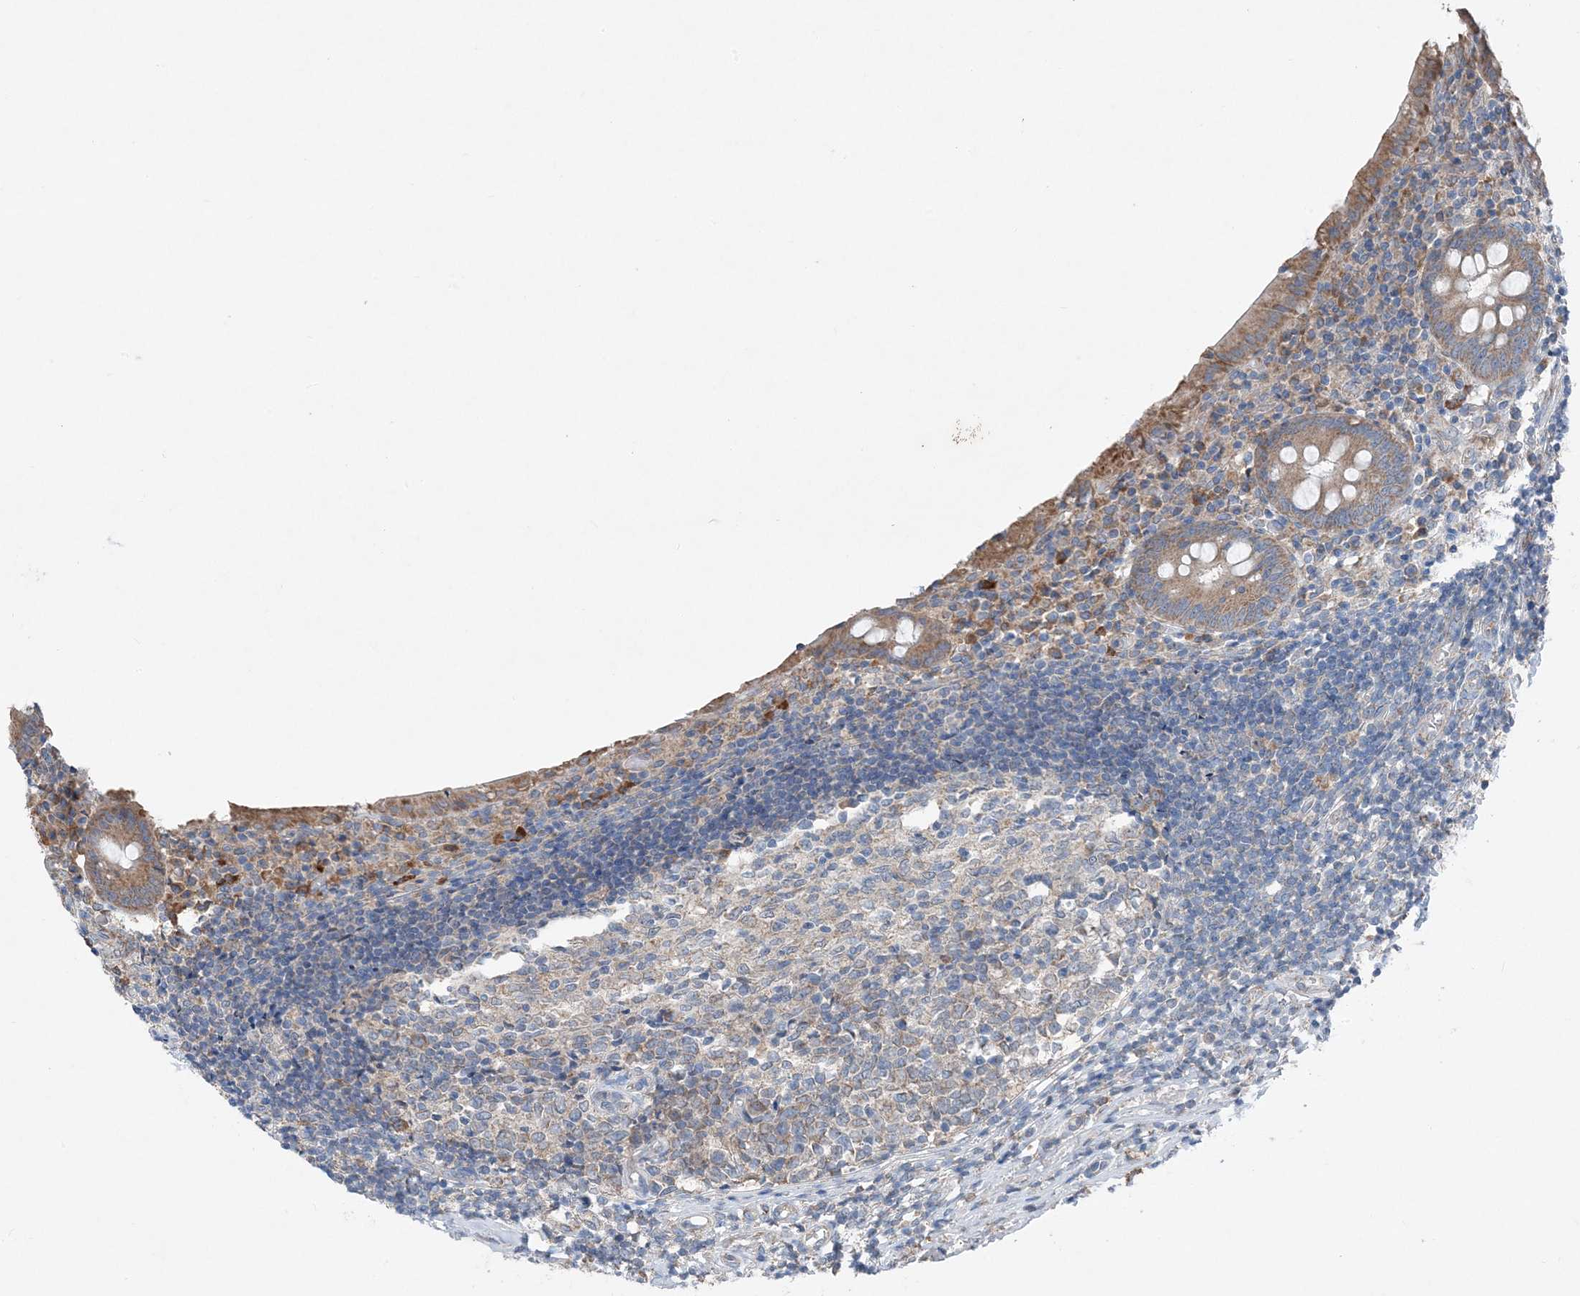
{"staining": {"intensity": "moderate", "quantity": "<25%", "location": "cytoplasmic/membranous"}, "tissue": "appendix", "cell_type": "Glandular cells", "image_type": "normal", "snomed": [{"axis": "morphology", "description": "Normal tissue, NOS"}, {"axis": "topography", "description": "Appendix"}], "caption": "The immunohistochemical stain highlights moderate cytoplasmic/membranous staining in glandular cells of benign appendix.", "gene": "DHX30", "patient": {"sex": "female", "age": 17}}